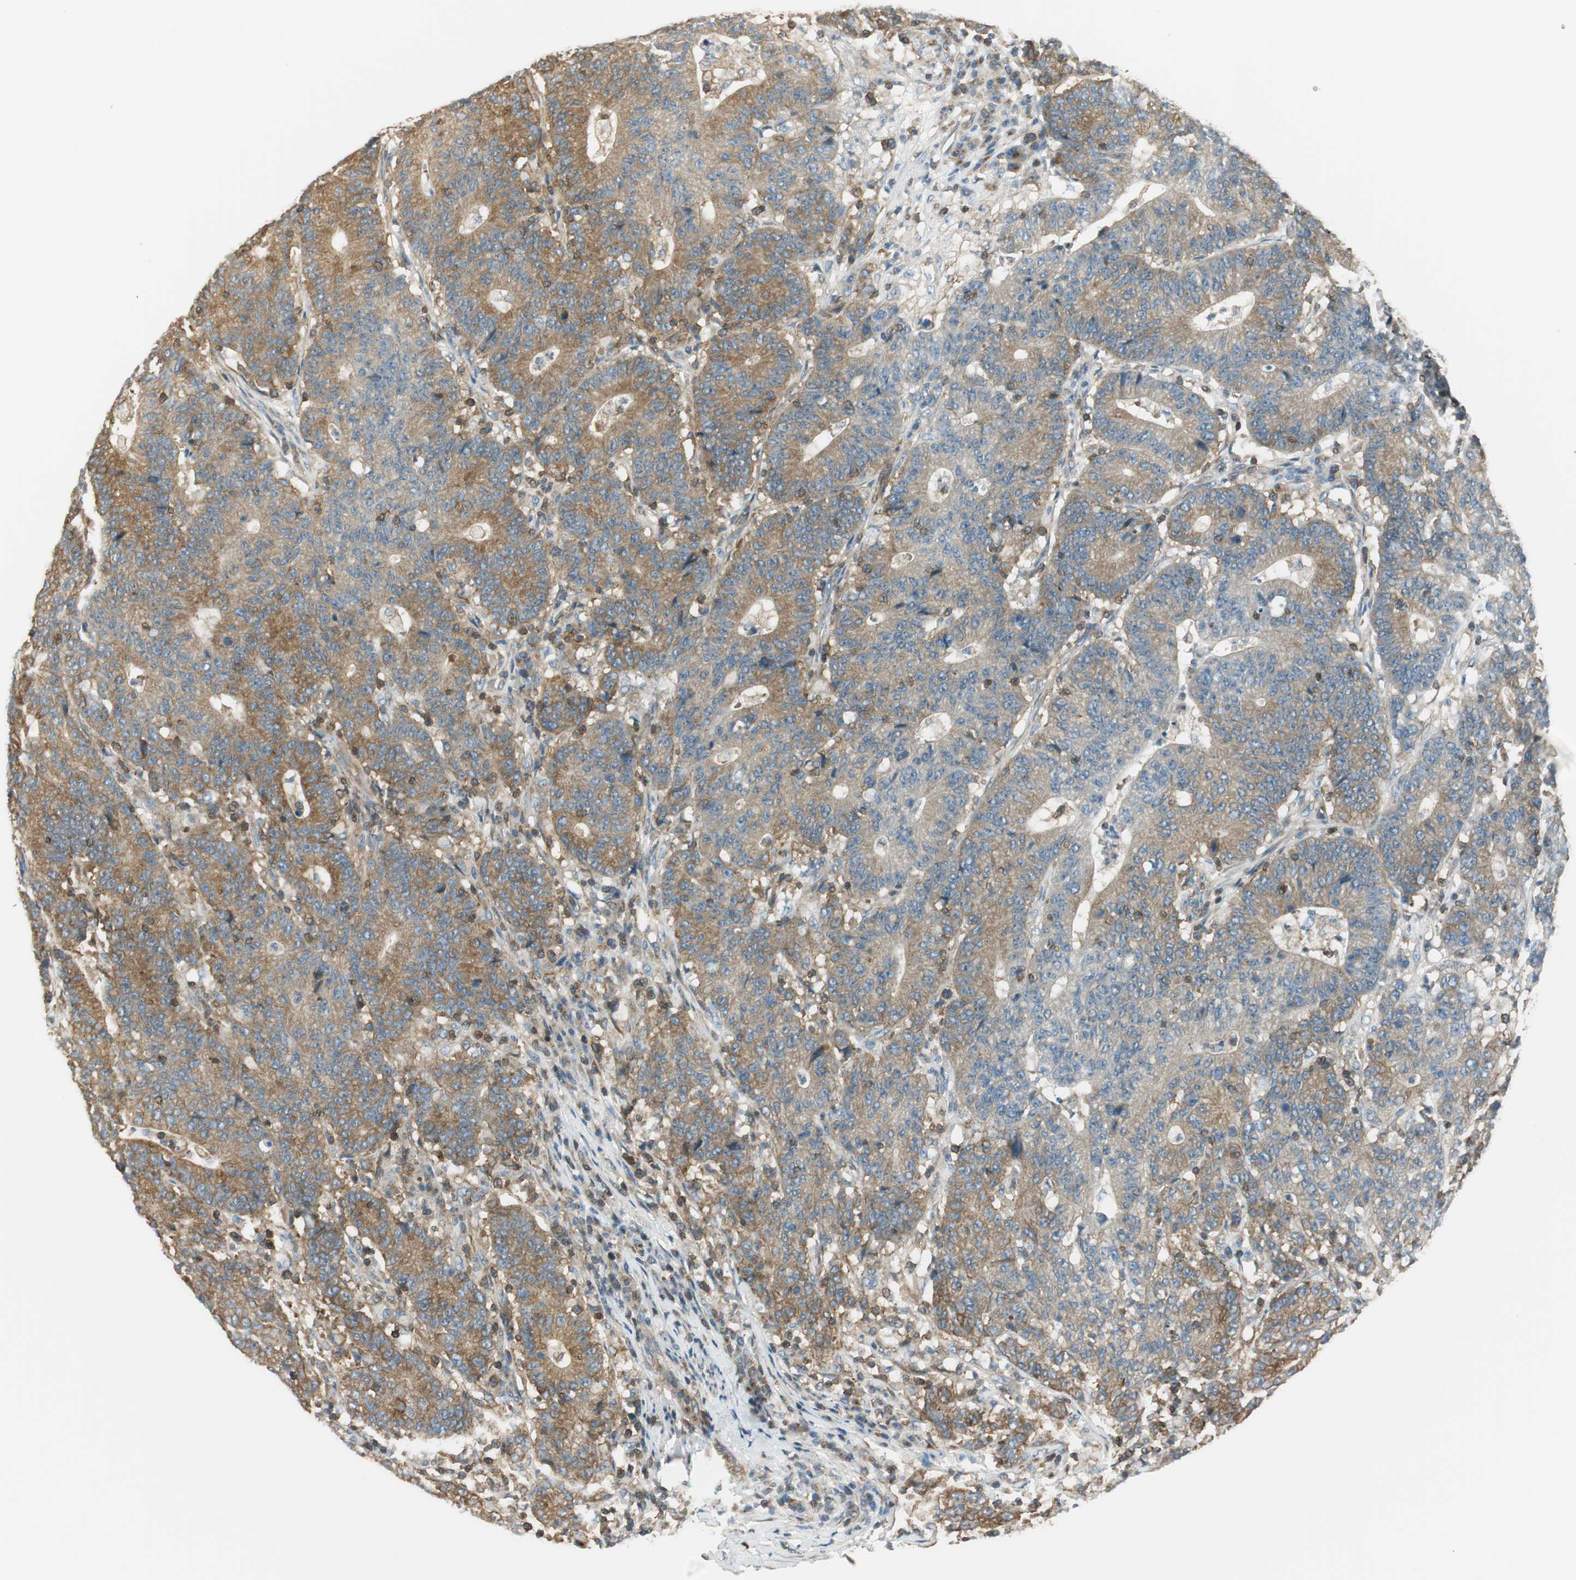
{"staining": {"intensity": "moderate", "quantity": ">75%", "location": "cytoplasmic/membranous"}, "tissue": "colorectal cancer", "cell_type": "Tumor cells", "image_type": "cancer", "snomed": [{"axis": "morphology", "description": "Normal tissue, NOS"}, {"axis": "morphology", "description": "Adenocarcinoma, NOS"}, {"axis": "topography", "description": "Colon"}], "caption": "Tumor cells exhibit medium levels of moderate cytoplasmic/membranous expression in about >75% of cells in human colorectal cancer (adenocarcinoma).", "gene": "PI4K2B", "patient": {"sex": "female", "age": 75}}